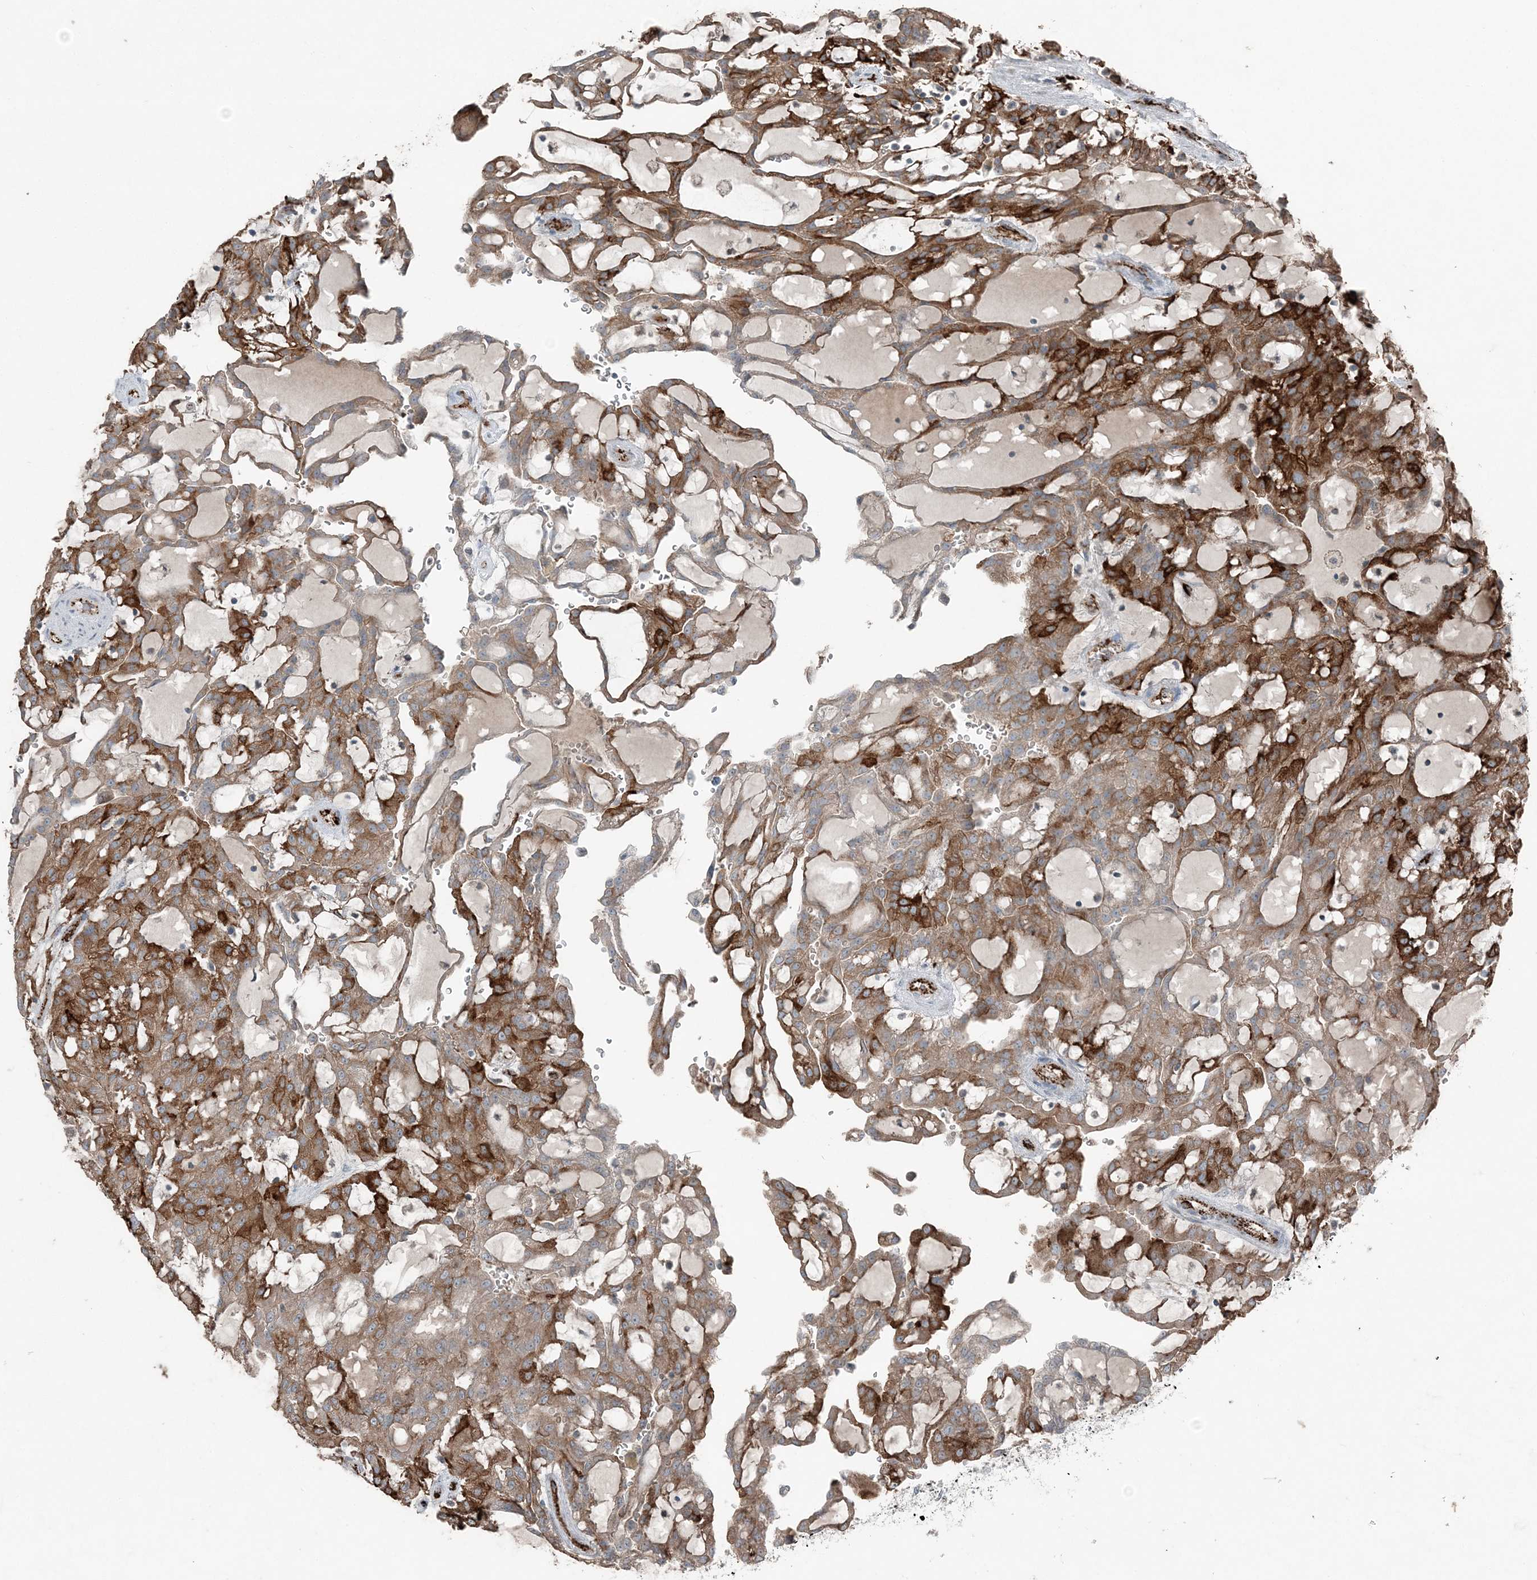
{"staining": {"intensity": "strong", "quantity": "25%-75%", "location": "cytoplasmic/membranous"}, "tissue": "renal cancer", "cell_type": "Tumor cells", "image_type": "cancer", "snomed": [{"axis": "morphology", "description": "Adenocarcinoma, NOS"}, {"axis": "topography", "description": "Kidney"}], "caption": "Tumor cells show high levels of strong cytoplasmic/membranous positivity in about 25%-75% of cells in human renal cancer (adenocarcinoma).", "gene": "ELOVL7", "patient": {"sex": "male", "age": 63}}